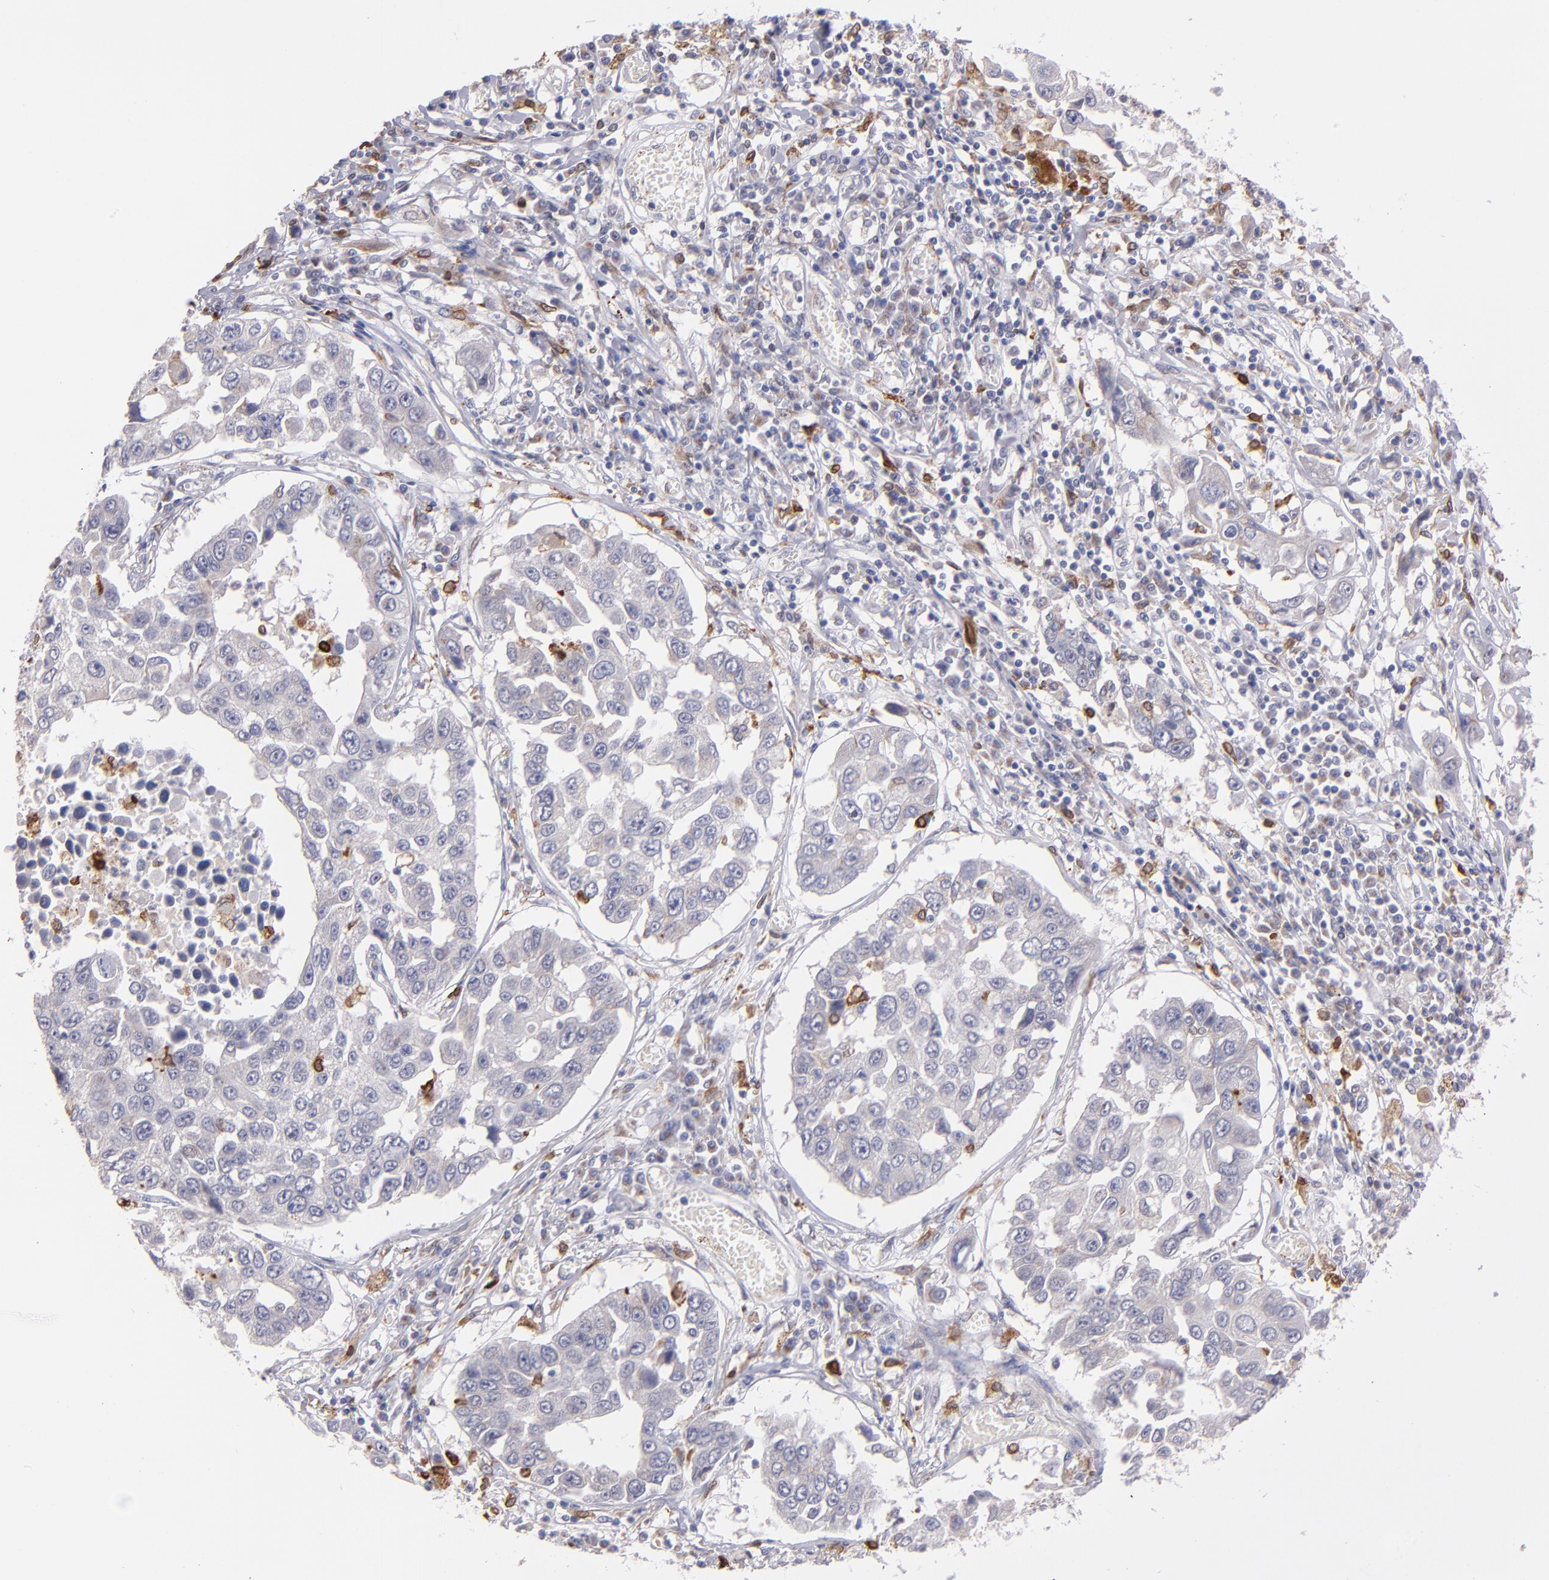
{"staining": {"intensity": "negative", "quantity": "none", "location": "none"}, "tissue": "lung cancer", "cell_type": "Tumor cells", "image_type": "cancer", "snomed": [{"axis": "morphology", "description": "Squamous cell carcinoma, NOS"}, {"axis": "topography", "description": "Lung"}], "caption": "A photomicrograph of squamous cell carcinoma (lung) stained for a protein demonstrates no brown staining in tumor cells.", "gene": "PTGS1", "patient": {"sex": "male", "age": 71}}